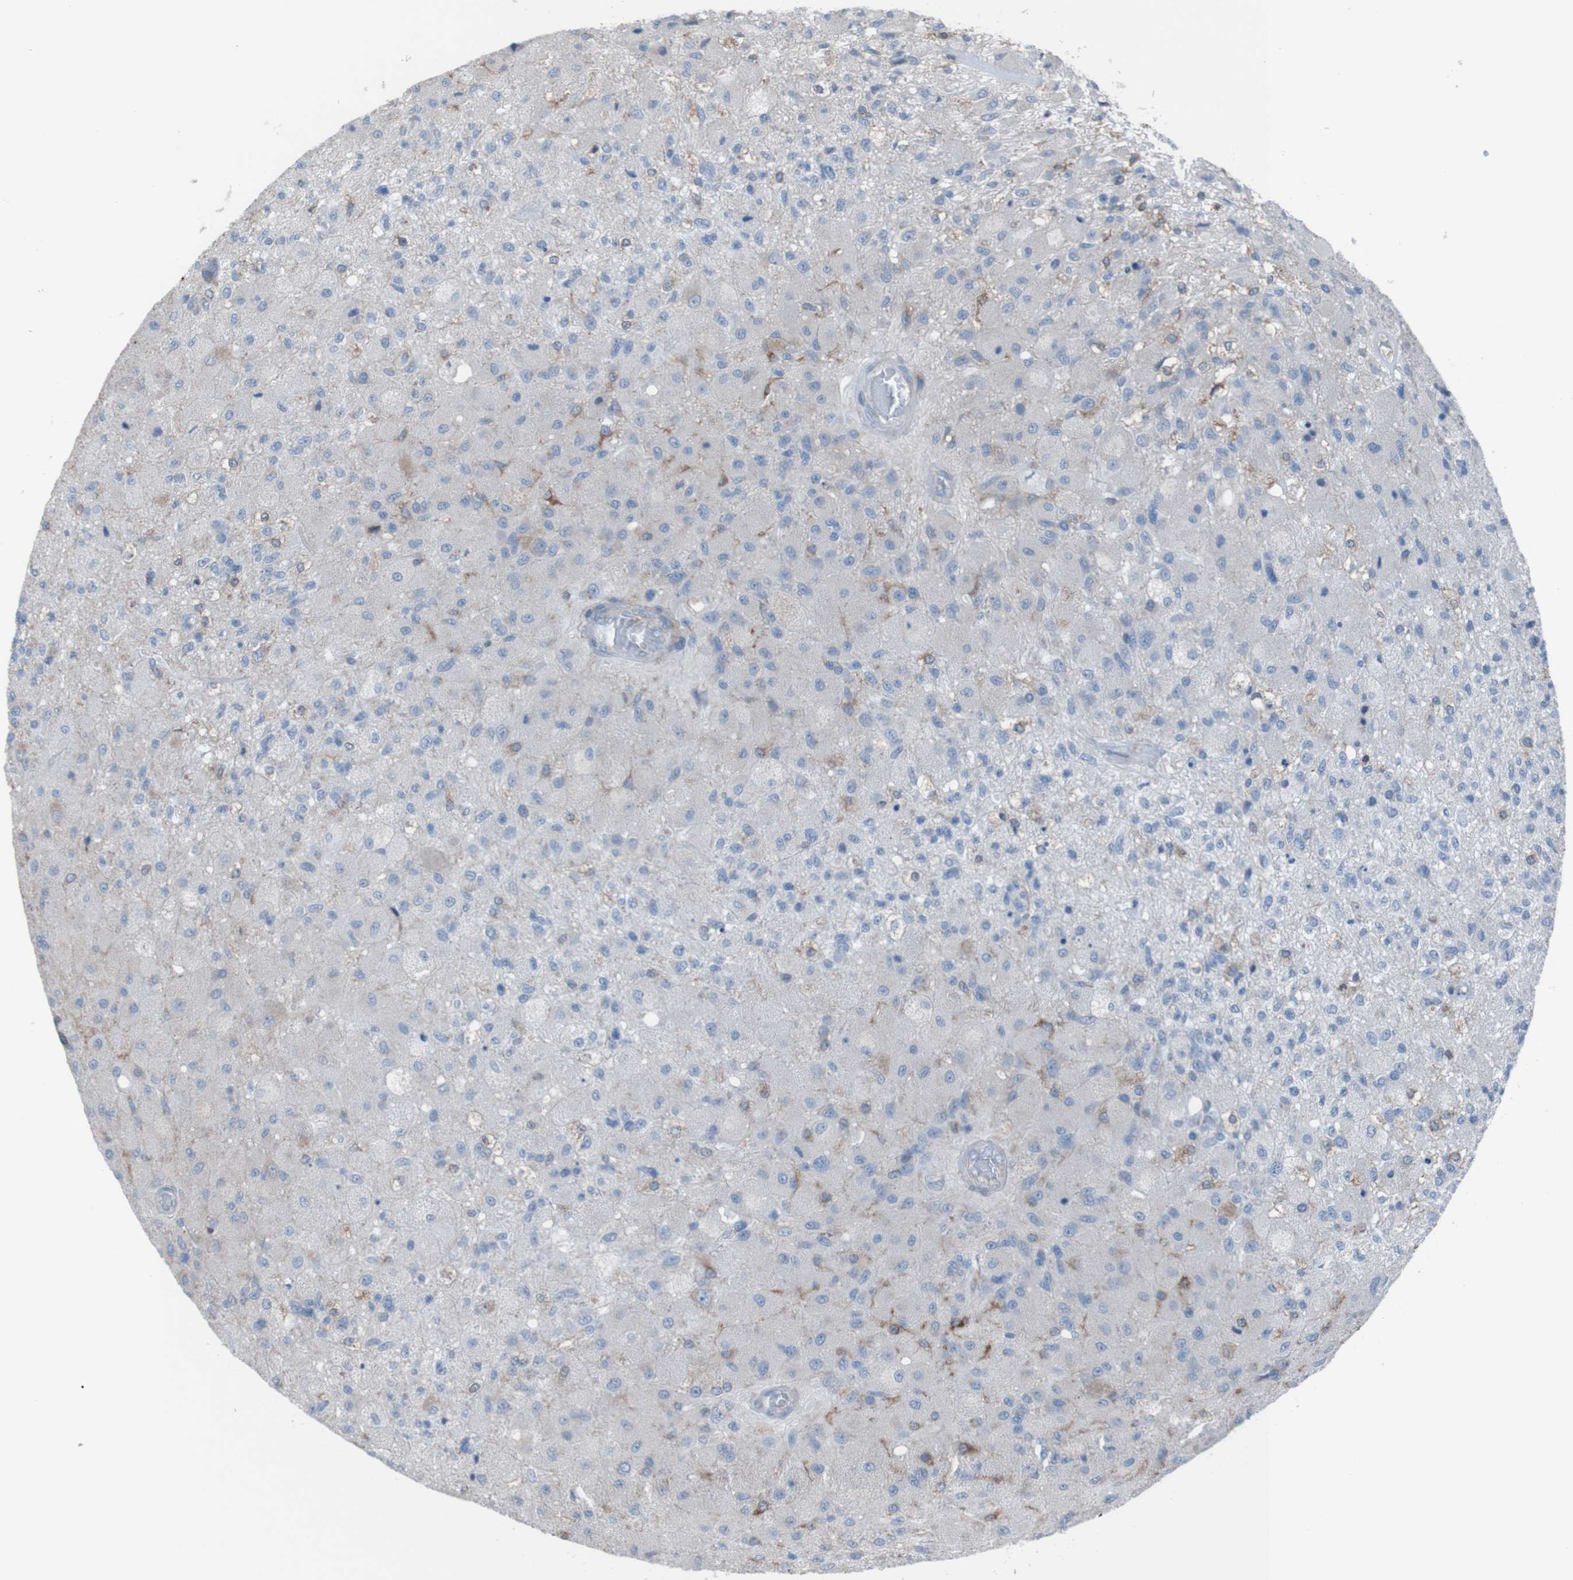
{"staining": {"intensity": "moderate", "quantity": "<25%", "location": "cytoplasmic/membranous"}, "tissue": "glioma", "cell_type": "Tumor cells", "image_type": "cancer", "snomed": [{"axis": "morphology", "description": "Normal tissue, NOS"}, {"axis": "morphology", "description": "Glioma, malignant, High grade"}, {"axis": "topography", "description": "Cerebral cortex"}], "caption": "The photomicrograph displays immunohistochemical staining of glioma. There is moderate cytoplasmic/membranous expression is identified in approximately <25% of tumor cells. The staining is performed using DAB brown chromogen to label protein expression. The nuclei are counter-stained blue using hematoxylin.", "gene": "MINAR1", "patient": {"sex": "male", "age": 77}}